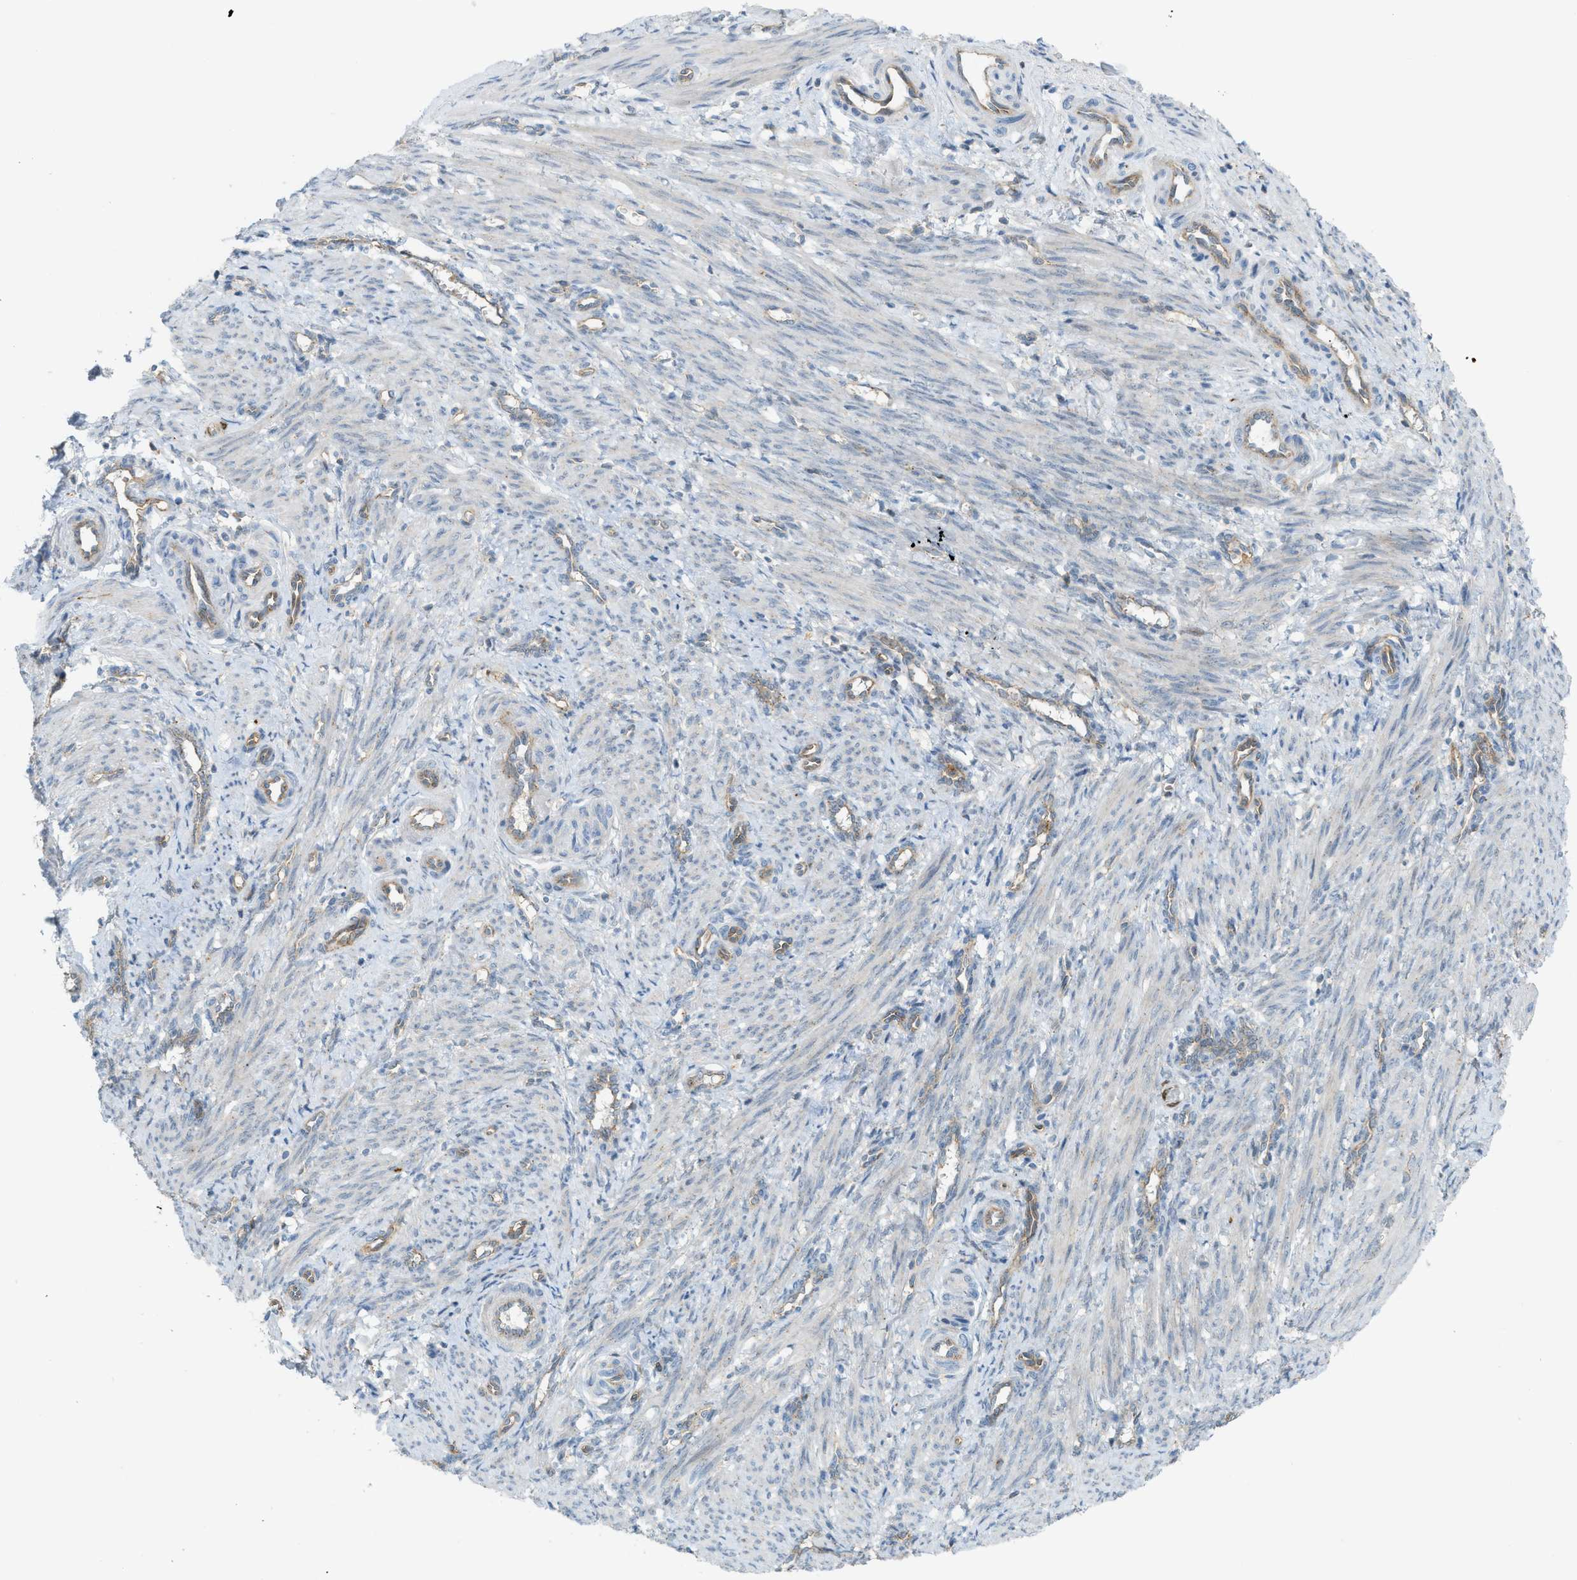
{"staining": {"intensity": "negative", "quantity": "none", "location": "none"}, "tissue": "smooth muscle", "cell_type": "Smooth muscle cells", "image_type": "normal", "snomed": [{"axis": "morphology", "description": "Normal tissue, NOS"}, {"axis": "topography", "description": "Endometrium"}], "caption": "This is a image of IHC staining of unremarkable smooth muscle, which shows no staining in smooth muscle cells. (Brightfield microscopy of DAB (3,3'-diaminobenzidine) immunohistochemistry at high magnification).", "gene": "GRK6", "patient": {"sex": "female", "age": 33}}